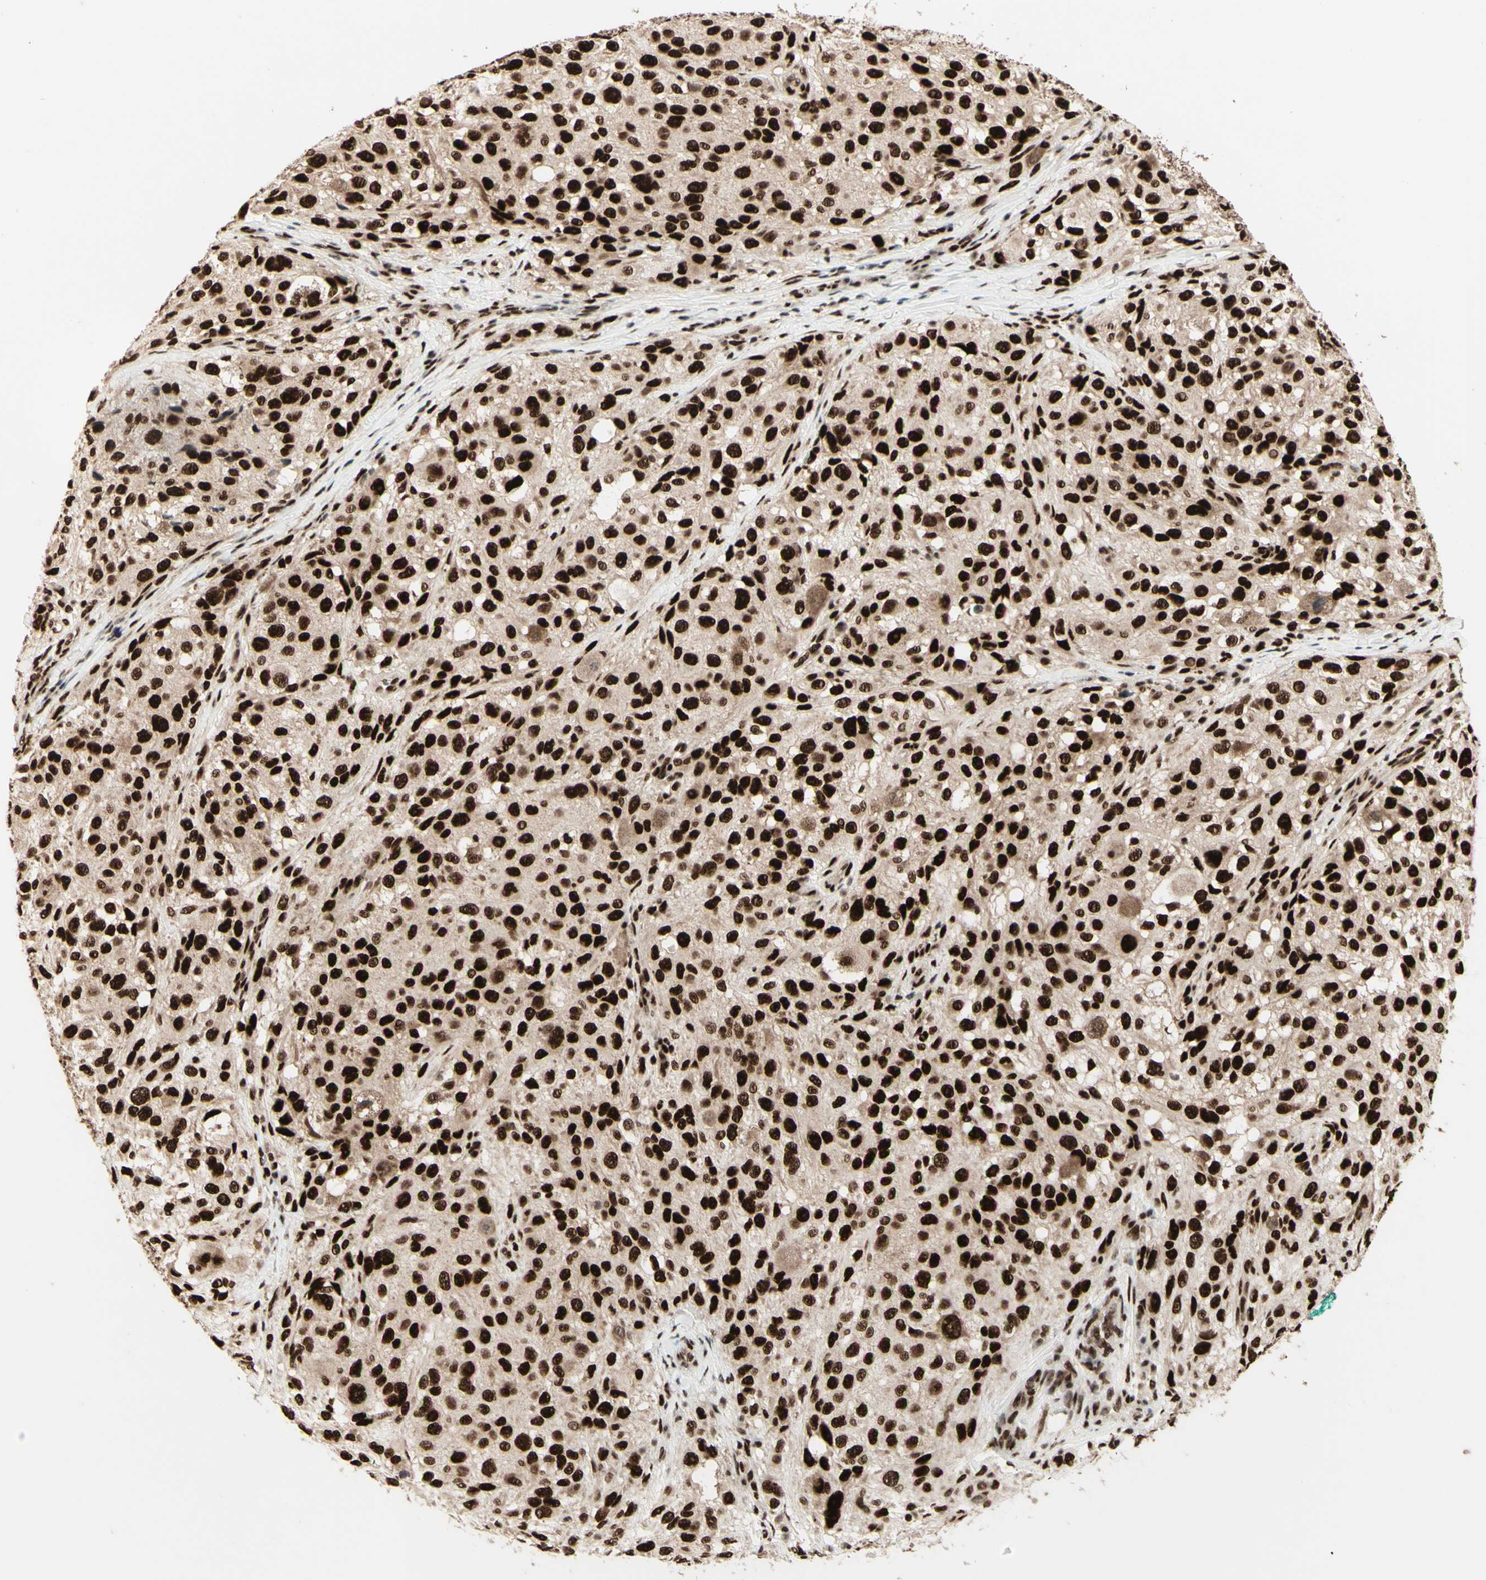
{"staining": {"intensity": "strong", "quantity": ">75%", "location": "nuclear"}, "tissue": "melanoma", "cell_type": "Tumor cells", "image_type": "cancer", "snomed": [{"axis": "morphology", "description": "Necrosis, NOS"}, {"axis": "morphology", "description": "Malignant melanoma, NOS"}, {"axis": "topography", "description": "Skin"}], "caption": "Malignant melanoma stained with a protein marker demonstrates strong staining in tumor cells.", "gene": "NR3C1", "patient": {"sex": "female", "age": 87}}